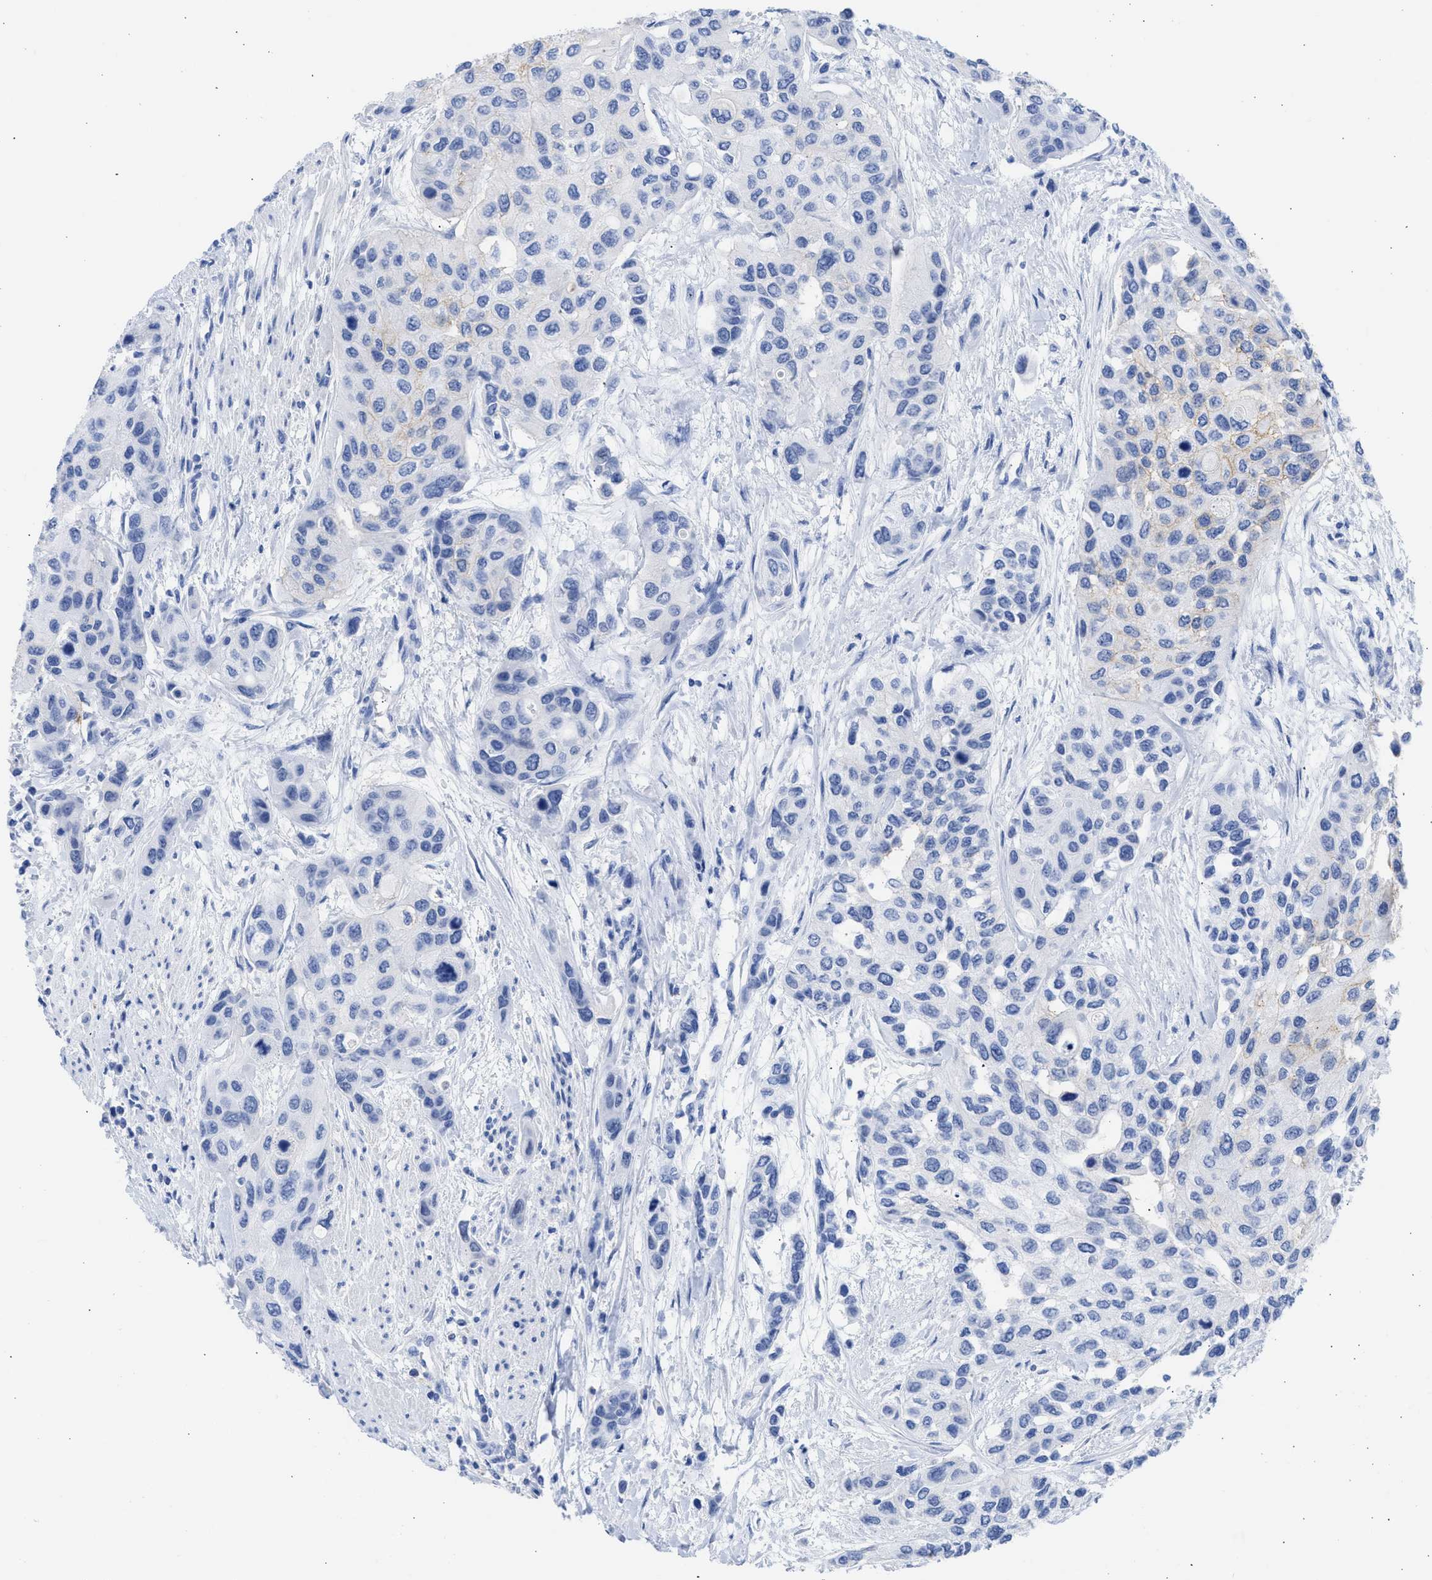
{"staining": {"intensity": "weak", "quantity": "<25%", "location": "cytoplasmic/membranous"}, "tissue": "urothelial cancer", "cell_type": "Tumor cells", "image_type": "cancer", "snomed": [{"axis": "morphology", "description": "Urothelial carcinoma, High grade"}, {"axis": "topography", "description": "Urinary bladder"}], "caption": "IHC micrograph of human high-grade urothelial carcinoma stained for a protein (brown), which shows no expression in tumor cells. Nuclei are stained in blue.", "gene": "RSPH1", "patient": {"sex": "female", "age": 56}}